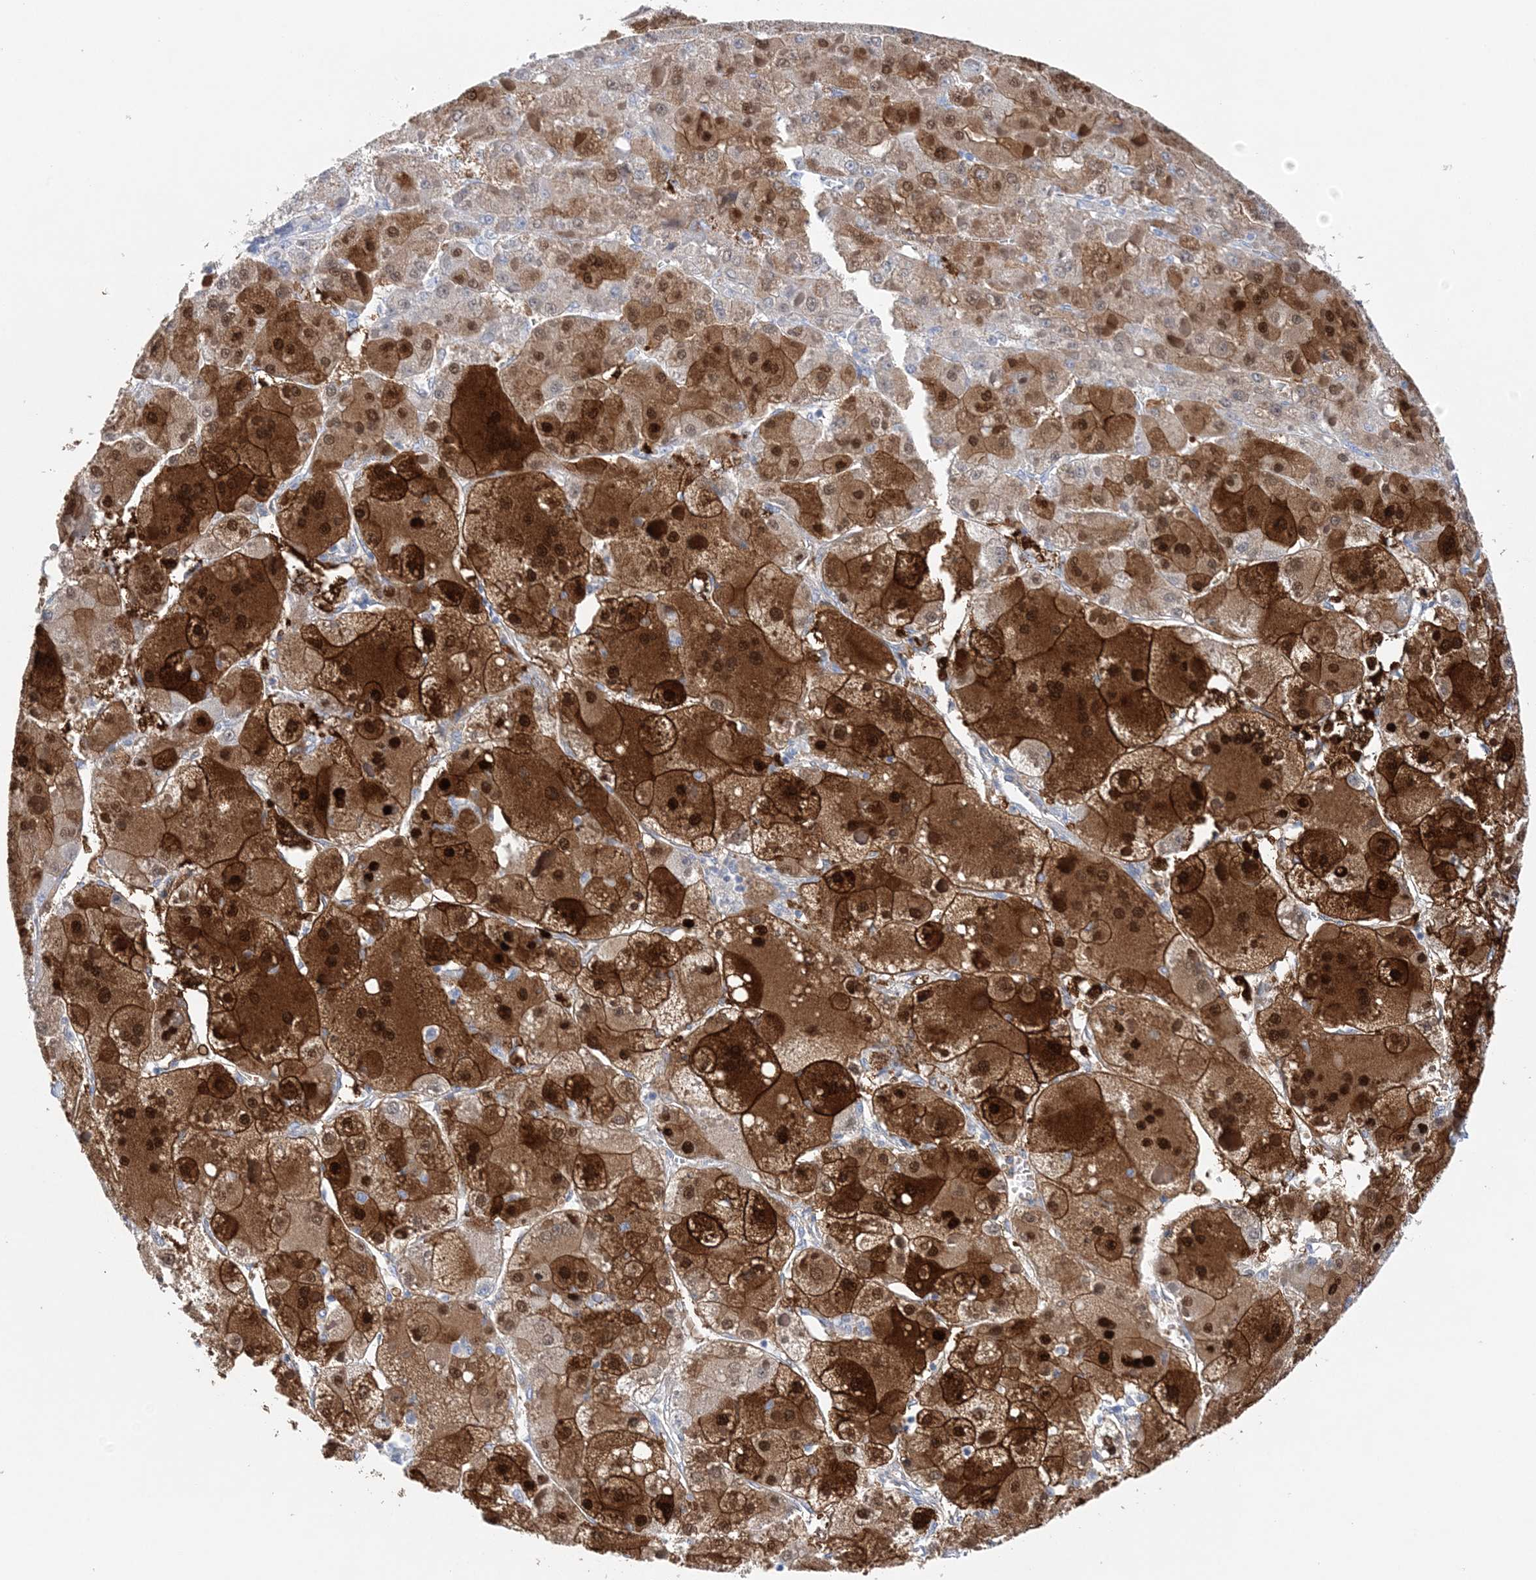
{"staining": {"intensity": "strong", "quantity": ">75%", "location": "cytoplasmic/membranous,nuclear"}, "tissue": "liver cancer", "cell_type": "Tumor cells", "image_type": "cancer", "snomed": [{"axis": "morphology", "description": "Carcinoma, Hepatocellular, NOS"}, {"axis": "topography", "description": "Liver"}], "caption": "IHC image of neoplastic tissue: hepatocellular carcinoma (liver) stained using immunohistochemistry (IHC) displays high levels of strong protein expression localized specifically in the cytoplasmic/membranous and nuclear of tumor cells, appearing as a cytoplasmic/membranous and nuclear brown color.", "gene": "HMGCS1", "patient": {"sex": "female", "age": 73}}